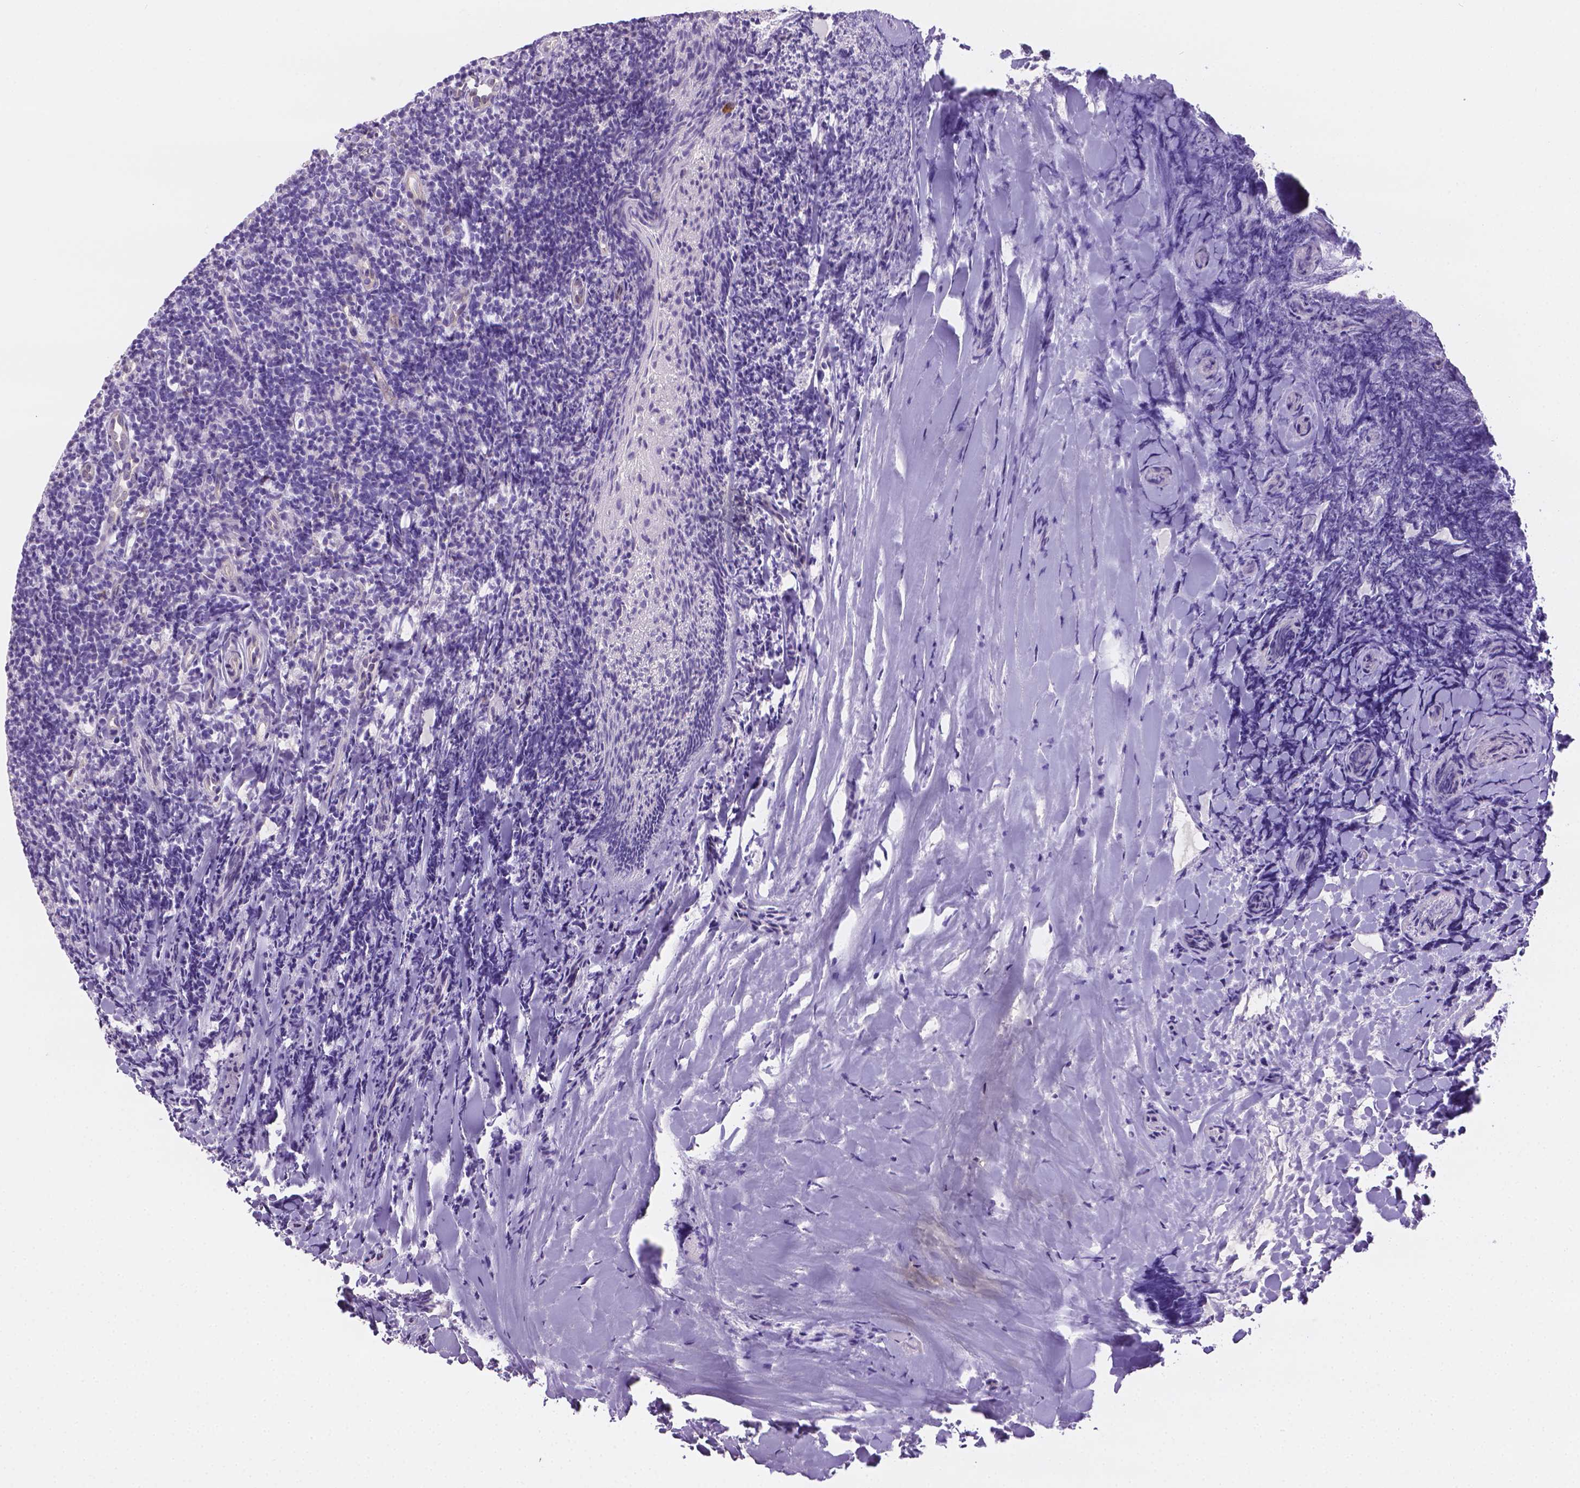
{"staining": {"intensity": "weak", "quantity": "25%-75%", "location": "nuclear"}, "tissue": "tonsil", "cell_type": "Germinal center cells", "image_type": "normal", "snomed": [{"axis": "morphology", "description": "Normal tissue, NOS"}, {"axis": "topography", "description": "Tonsil"}], "caption": "Immunohistochemistry (DAB (3,3'-diaminobenzidine)) staining of normal tonsil demonstrates weak nuclear protein positivity in about 25%-75% of germinal center cells.", "gene": "CLIC4", "patient": {"sex": "female", "age": 10}}